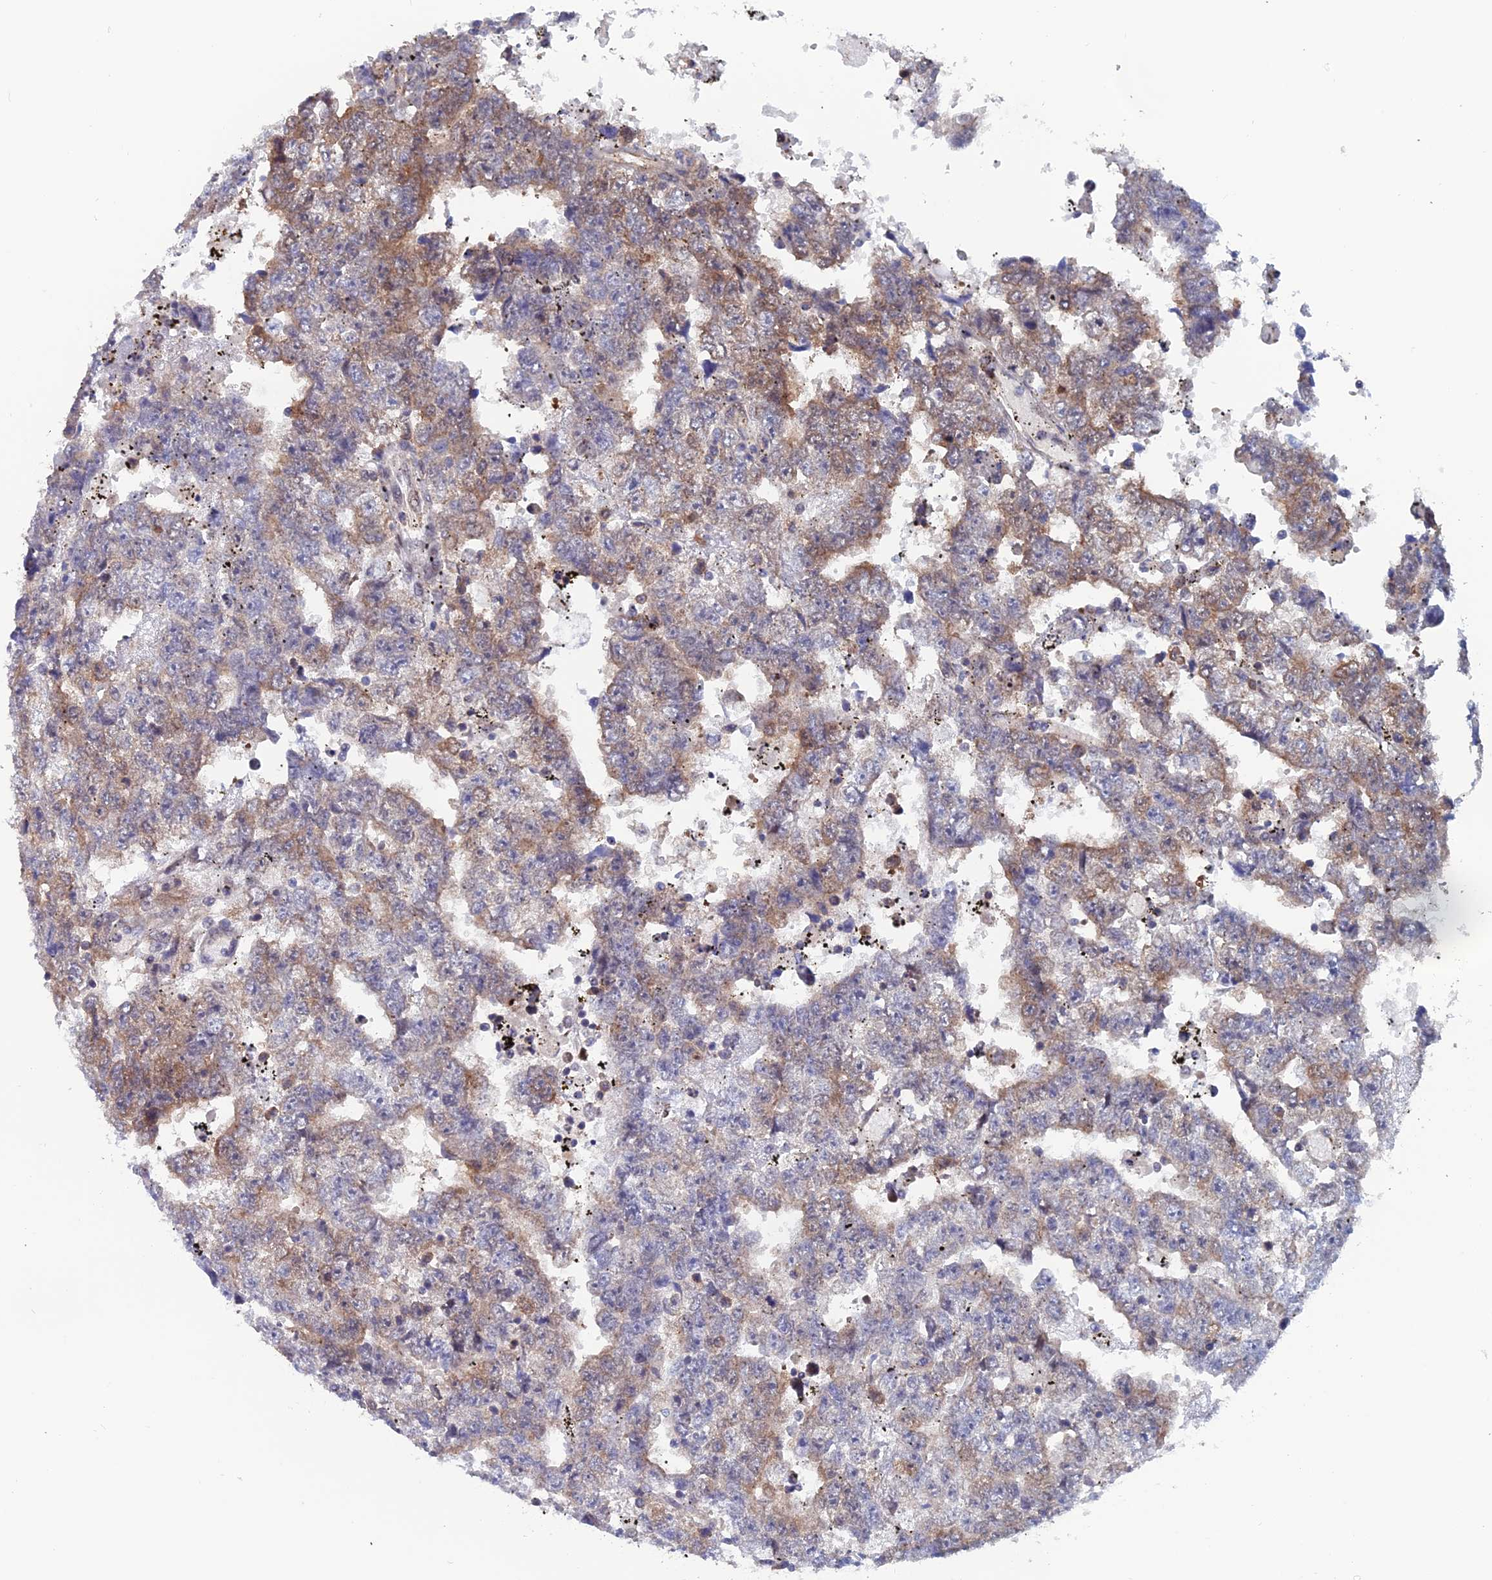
{"staining": {"intensity": "moderate", "quantity": "25%-75%", "location": "cytoplasmic/membranous"}, "tissue": "testis cancer", "cell_type": "Tumor cells", "image_type": "cancer", "snomed": [{"axis": "morphology", "description": "Carcinoma, Embryonal, NOS"}, {"axis": "topography", "description": "Testis"}], "caption": "Protein staining displays moderate cytoplasmic/membranous positivity in about 25%-75% of tumor cells in testis cancer.", "gene": "IGBP1", "patient": {"sex": "male", "age": 25}}